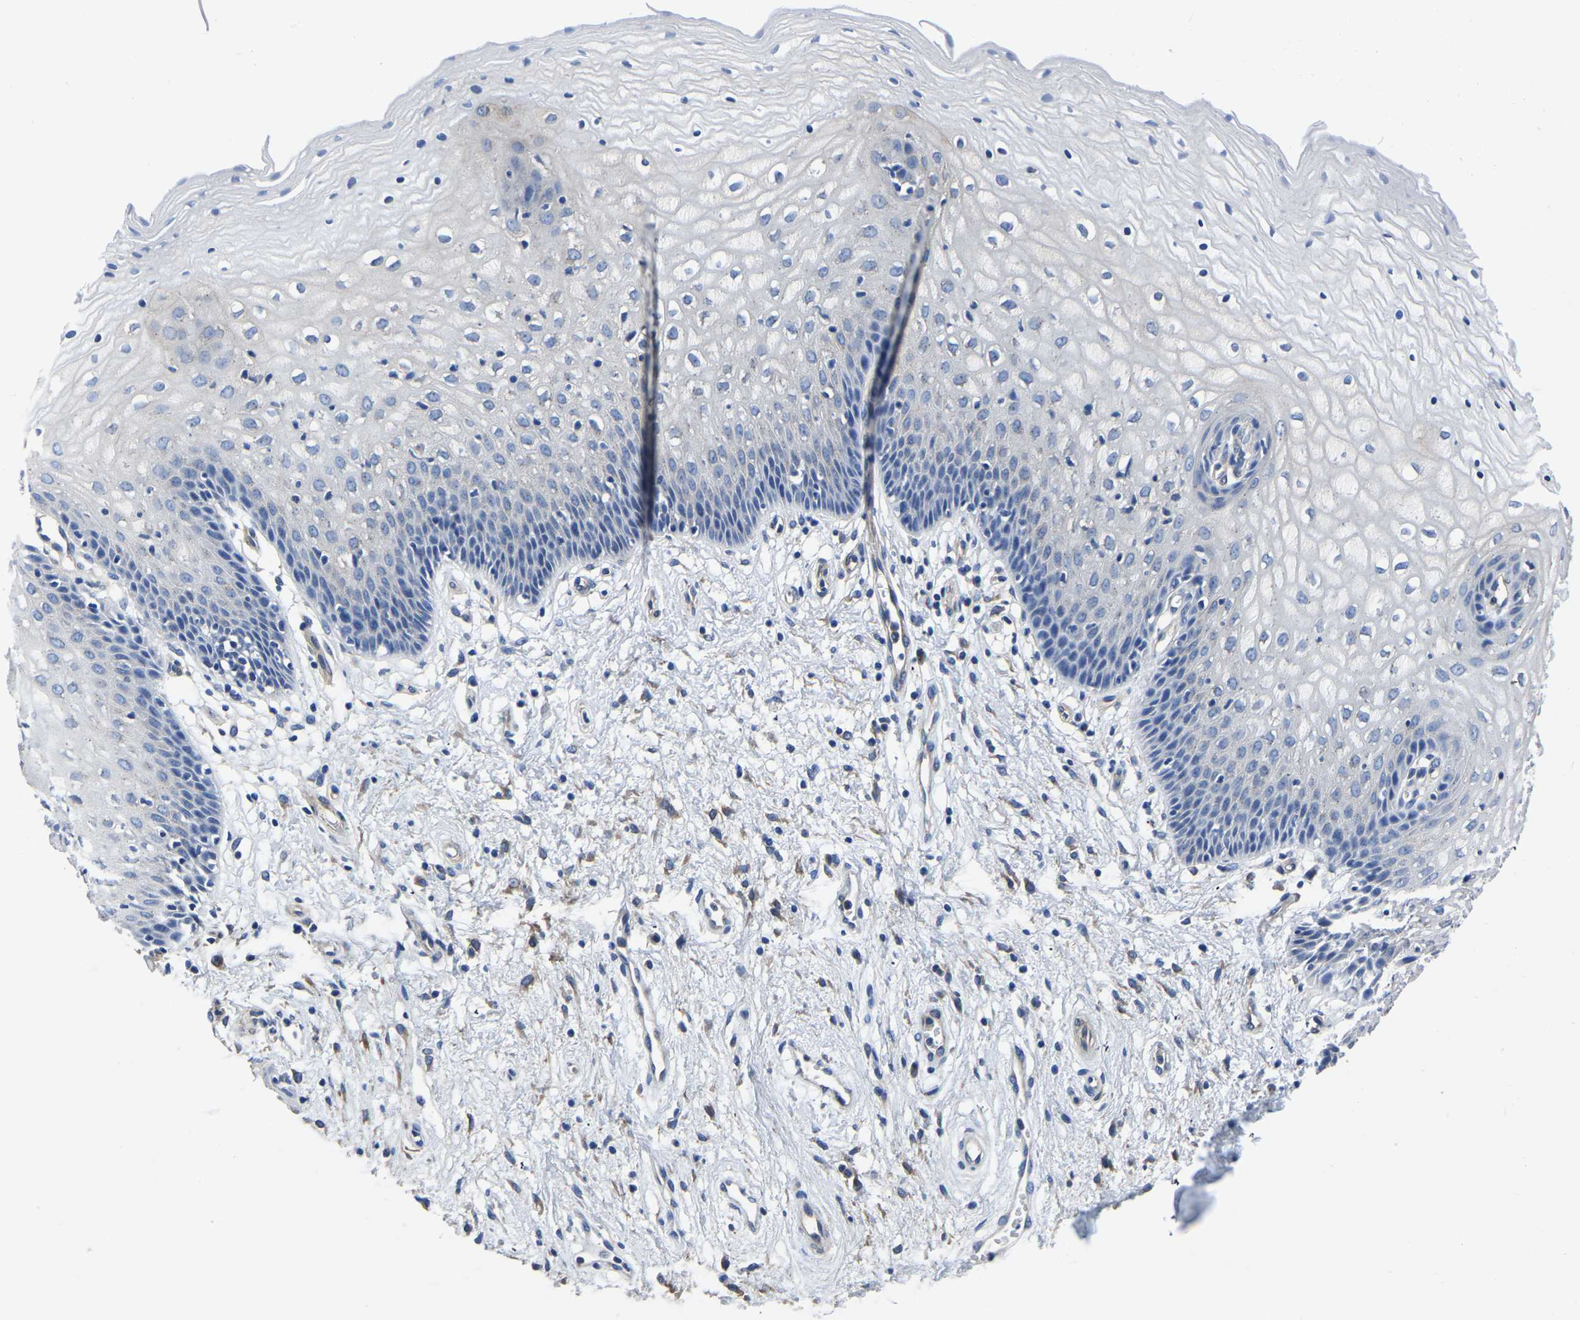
{"staining": {"intensity": "negative", "quantity": "none", "location": "none"}, "tissue": "vagina", "cell_type": "Squamous epithelial cells", "image_type": "normal", "snomed": [{"axis": "morphology", "description": "Normal tissue, NOS"}, {"axis": "topography", "description": "Vagina"}], "caption": "A high-resolution photomicrograph shows IHC staining of normal vagina, which demonstrates no significant positivity in squamous epithelial cells. (Immunohistochemistry, brightfield microscopy, high magnification).", "gene": "TFG", "patient": {"sex": "female", "age": 34}}